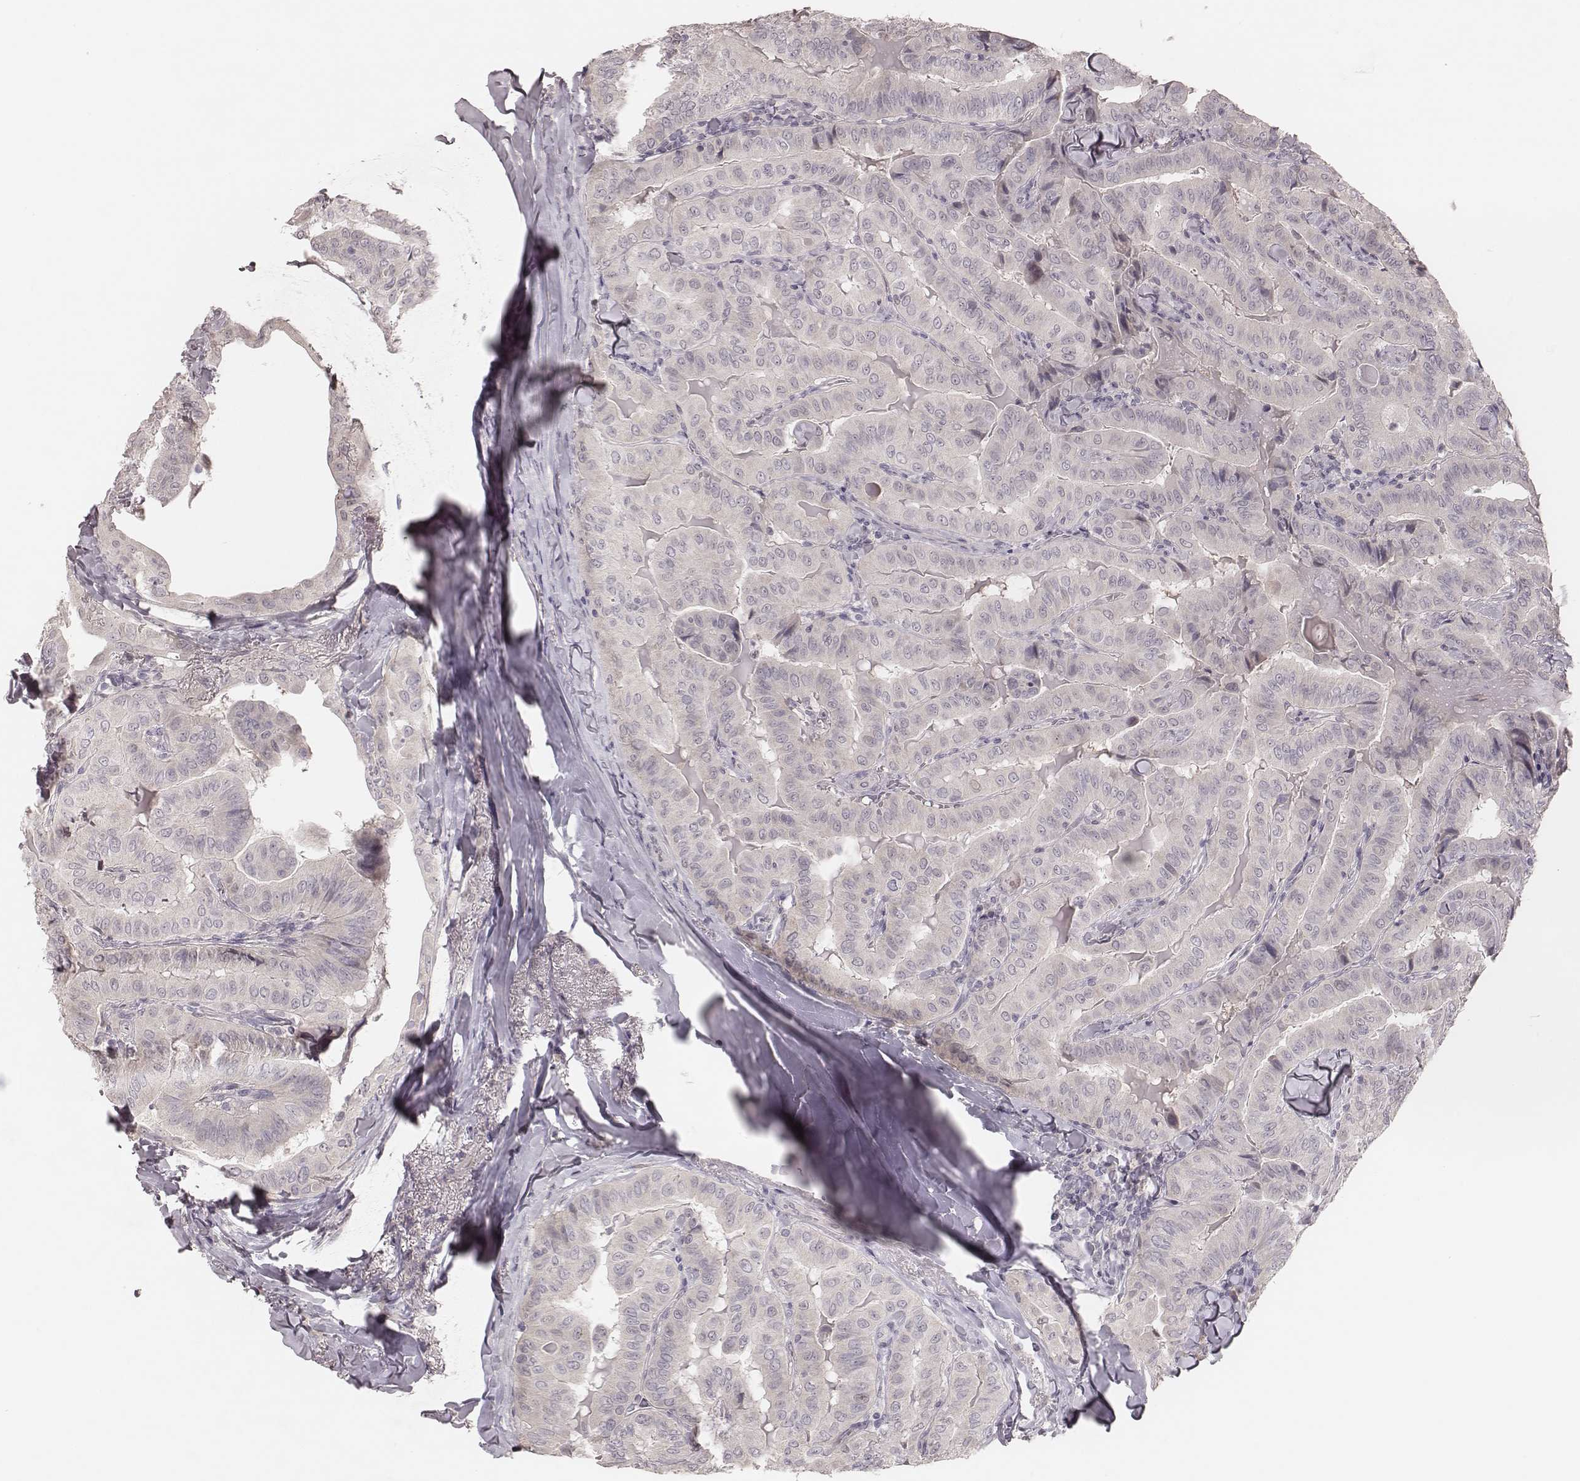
{"staining": {"intensity": "negative", "quantity": "none", "location": "none"}, "tissue": "thyroid cancer", "cell_type": "Tumor cells", "image_type": "cancer", "snomed": [{"axis": "morphology", "description": "Papillary adenocarcinoma, NOS"}, {"axis": "topography", "description": "Thyroid gland"}], "caption": "Human thyroid papillary adenocarcinoma stained for a protein using immunohistochemistry demonstrates no positivity in tumor cells.", "gene": "FAM13B", "patient": {"sex": "female", "age": 68}}